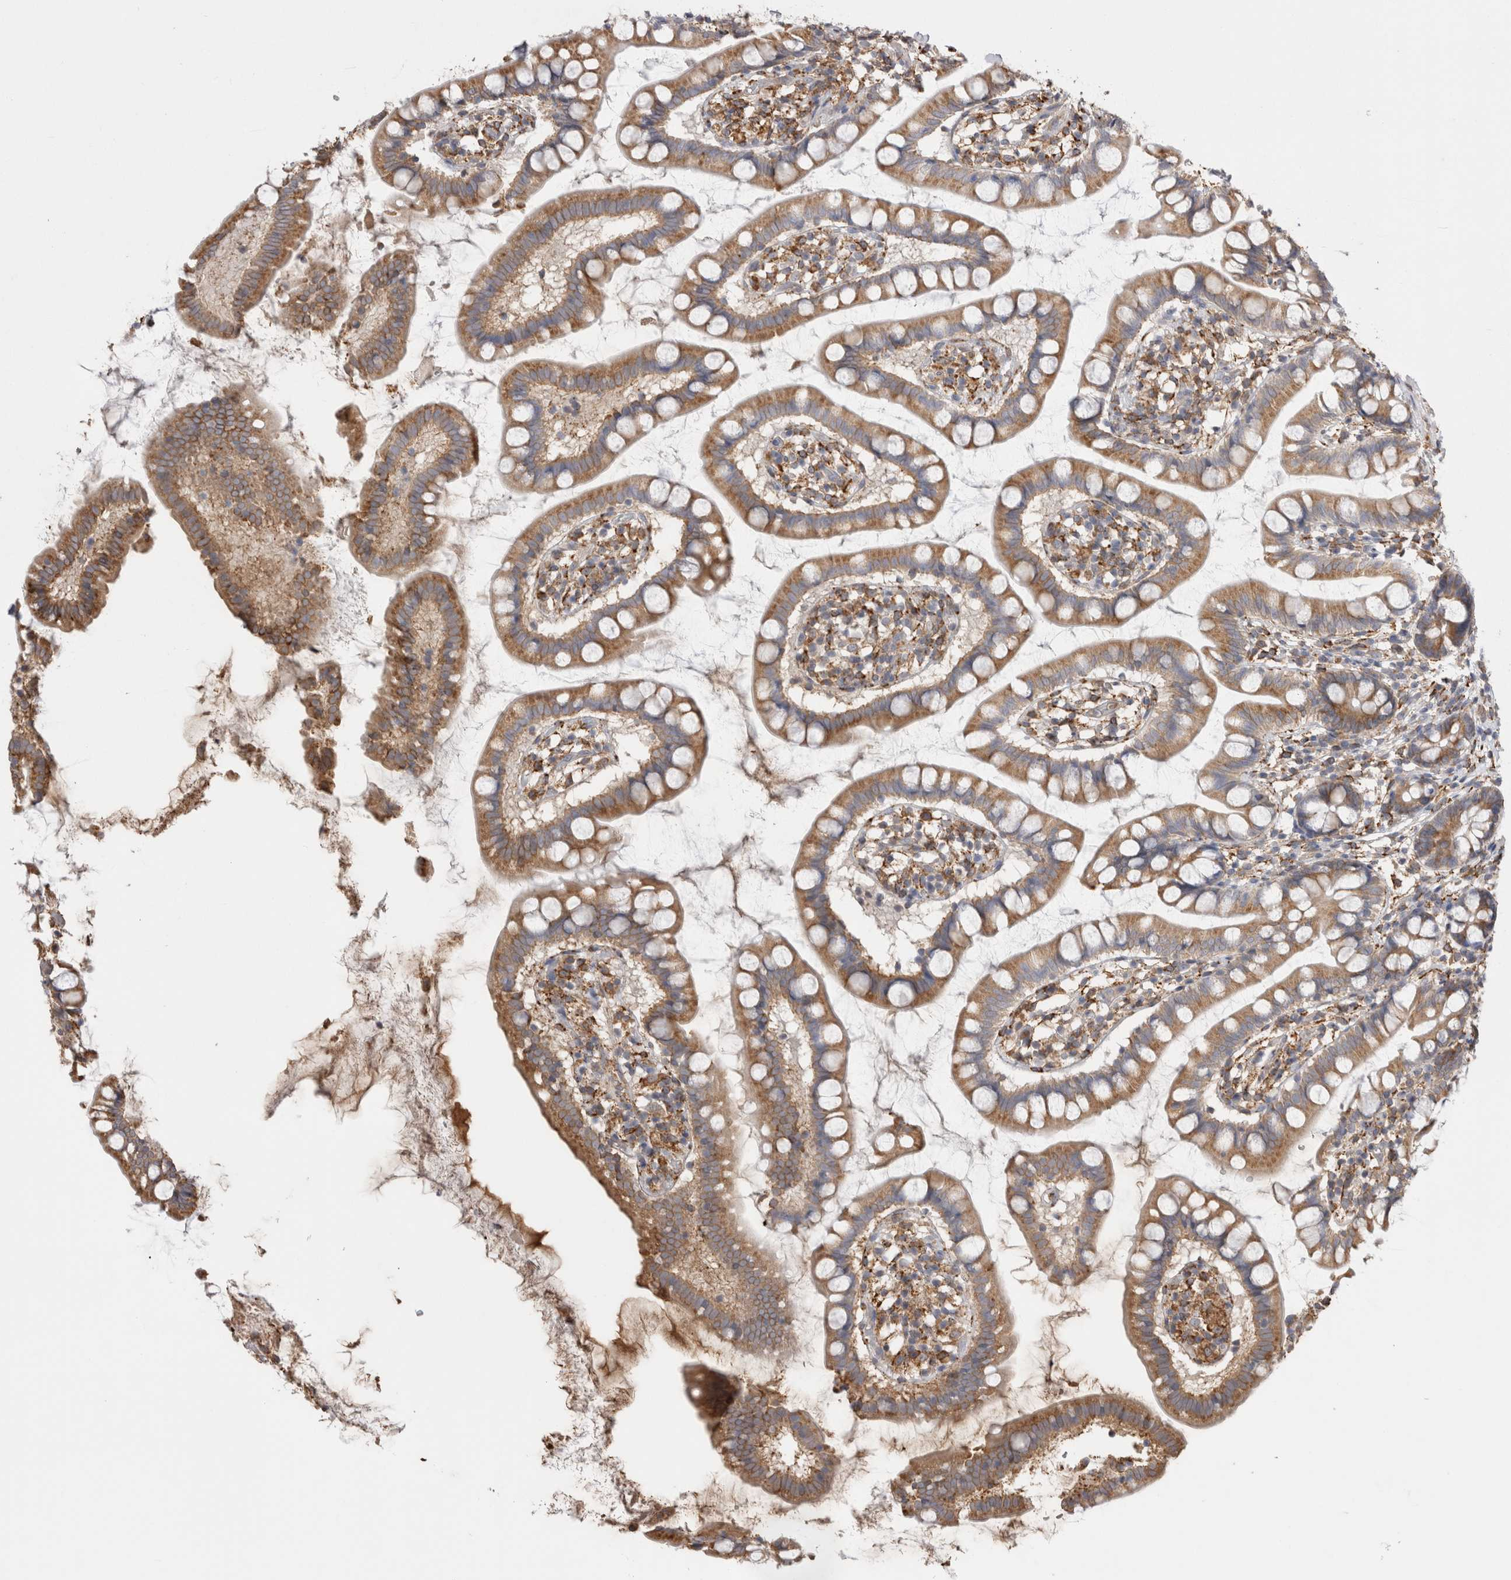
{"staining": {"intensity": "moderate", "quantity": ">75%", "location": "cytoplasmic/membranous"}, "tissue": "small intestine", "cell_type": "Glandular cells", "image_type": "normal", "snomed": [{"axis": "morphology", "description": "Normal tissue, NOS"}, {"axis": "topography", "description": "Small intestine"}], "caption": "The histopathology image reveals immunohistochemical staining of unremarkable small intestine. There is moderate cytoplasmic/membranous expression is seen in about >75% of glandular cells.", "gene": "LRPAP1", "patient": {"sex": "female", "age": 84}}